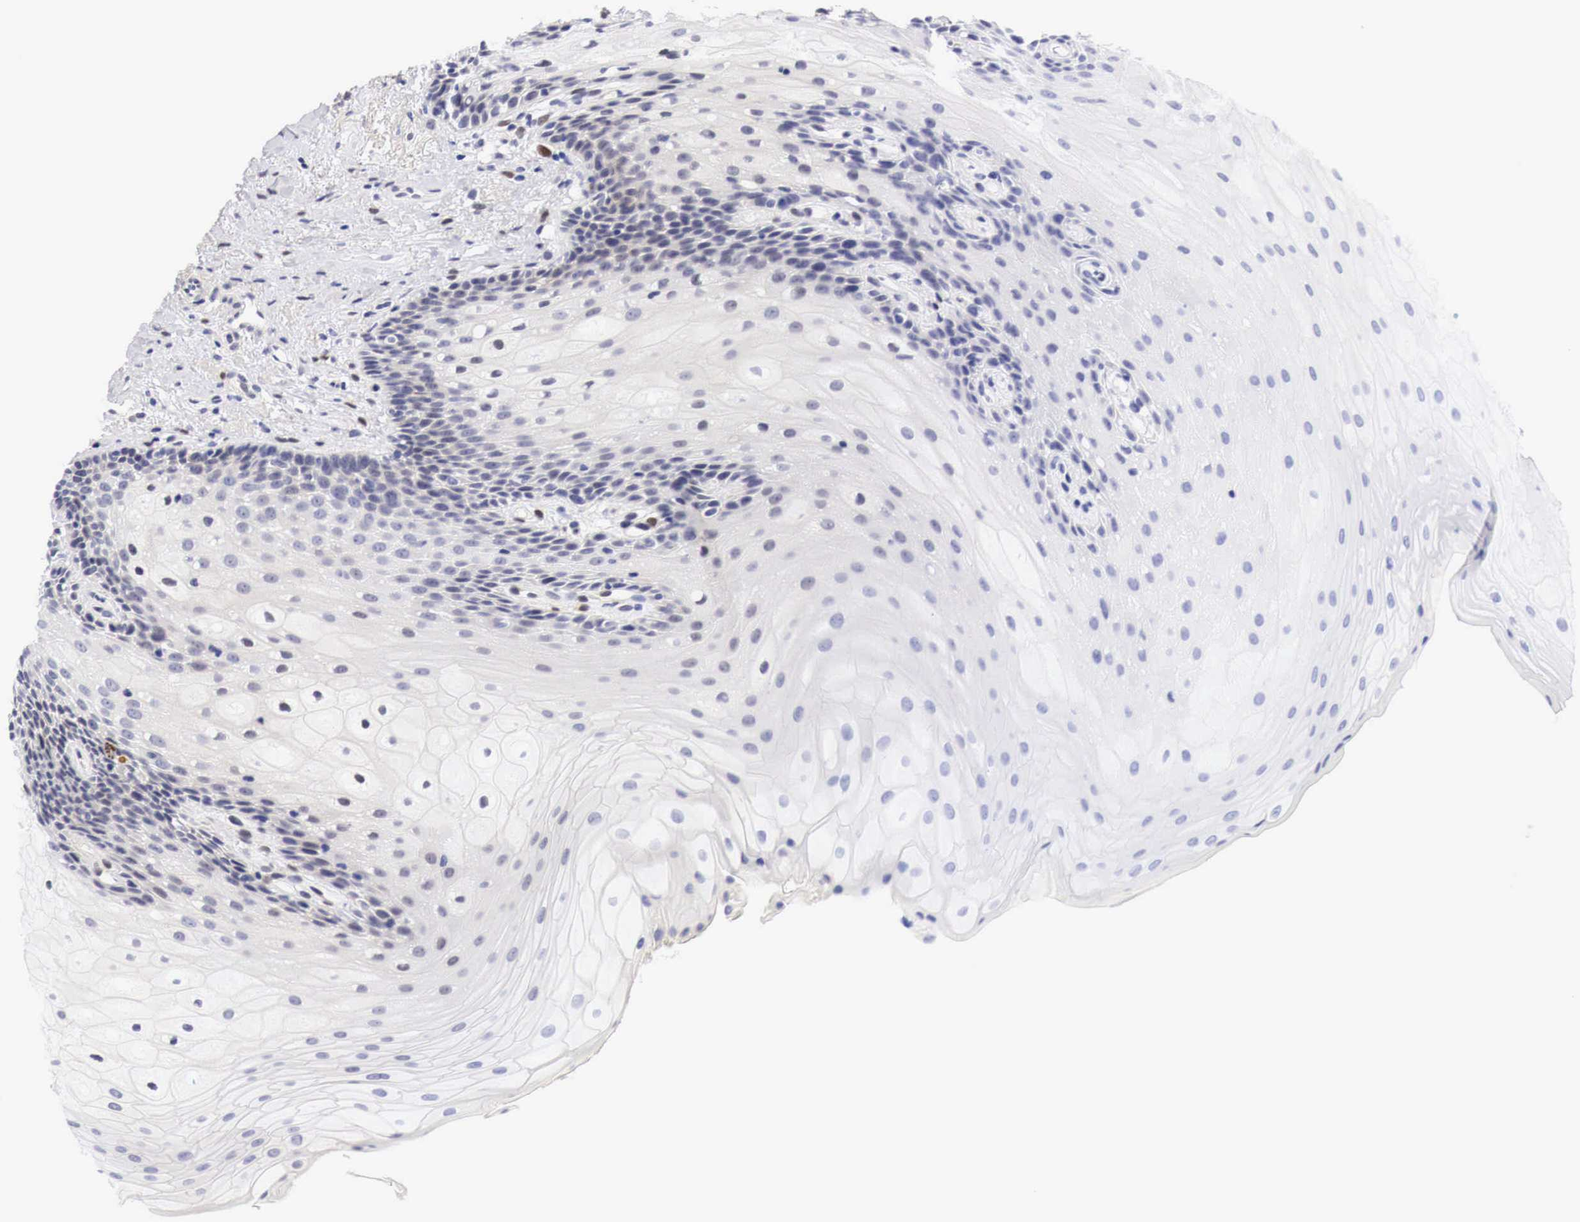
{"staining": {"intensity": "negative", "quantity": "none", "location": "none"}, "tissue": "oral mucosa", "cell_type": "Squamous epithelial cells", "image_type": "normal", "snomed": [{"axis": "morphology", "description": "Normal tissue, NOS"}, {"axis": "topography", "description": "Oral tissue"}], "caption": "Squamous epithelial cells show no significant expression in benign oral mucosa. The staining was performed using DAB to visualize the protein expression in brown, while the nuclei were stained in blue with hematoxylin (Magnification: 20x).", "gene": "CASP3", "patient": {"sex": "female", "age": 79}}